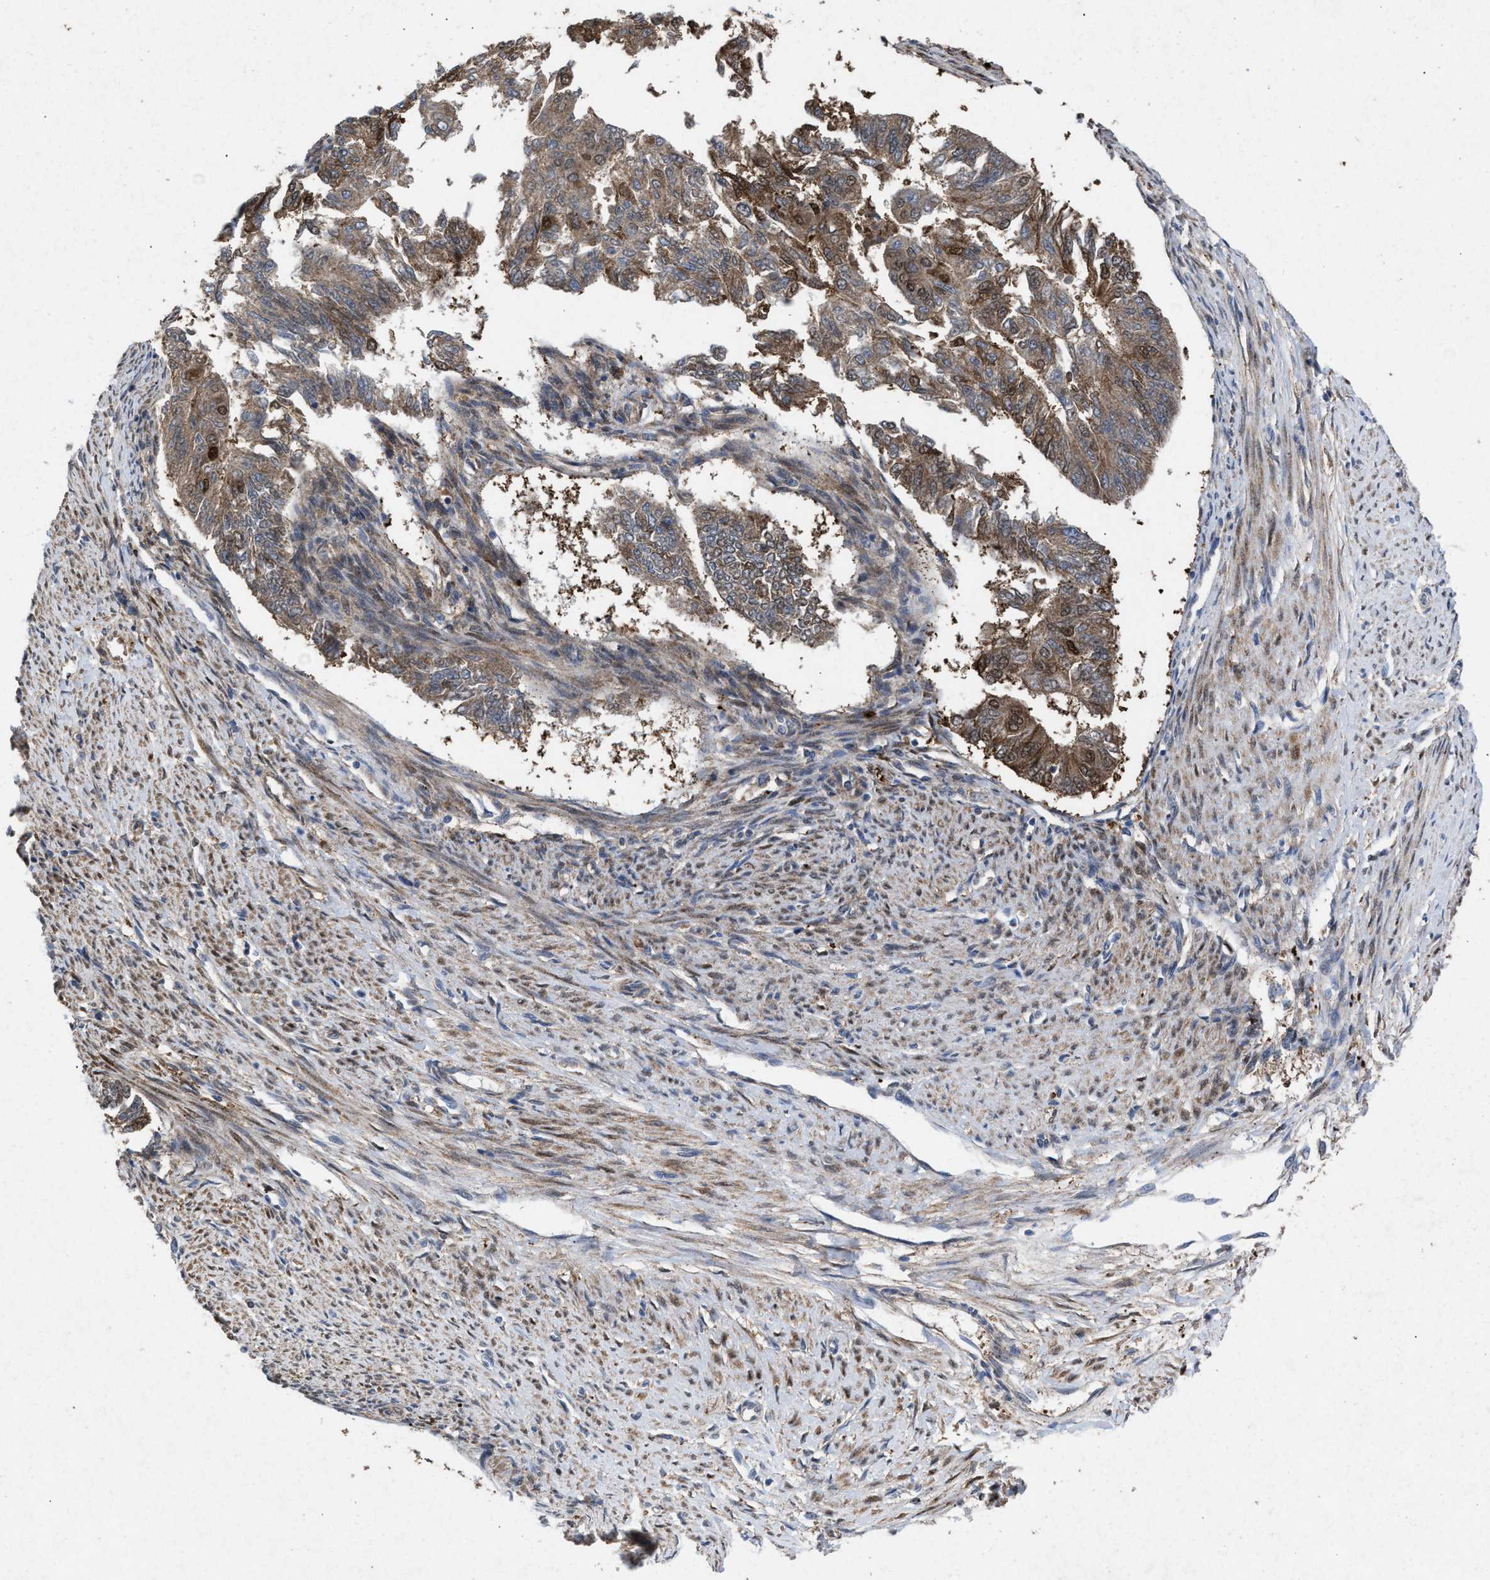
{"staining": {"intensity": "moderate", "quantity": ">75%", "location": "cytoplasmic/membranous"}, "tissue": "endometrial cancer", "cell_type": "Tumor cells", "image_type": "cancer", "snomed": [{"axis": "morphology", "description": "Adenocarcinoma, NOS"}, {"axis": "topography", "description": "Endometrium"}], "caption": "Endometrial adenocarcinoma tissue displays moderate cytoplasmic/membranous positivity in approximately >75% of tumor cells, visualized by immunohistochemistry. (DAB (3,3'-diaminobenzidine) IHC, brown staining for protein, blue staining for nuclei).", "gene": "MSI2", "patient": {"sex": "female", "age": 32}}